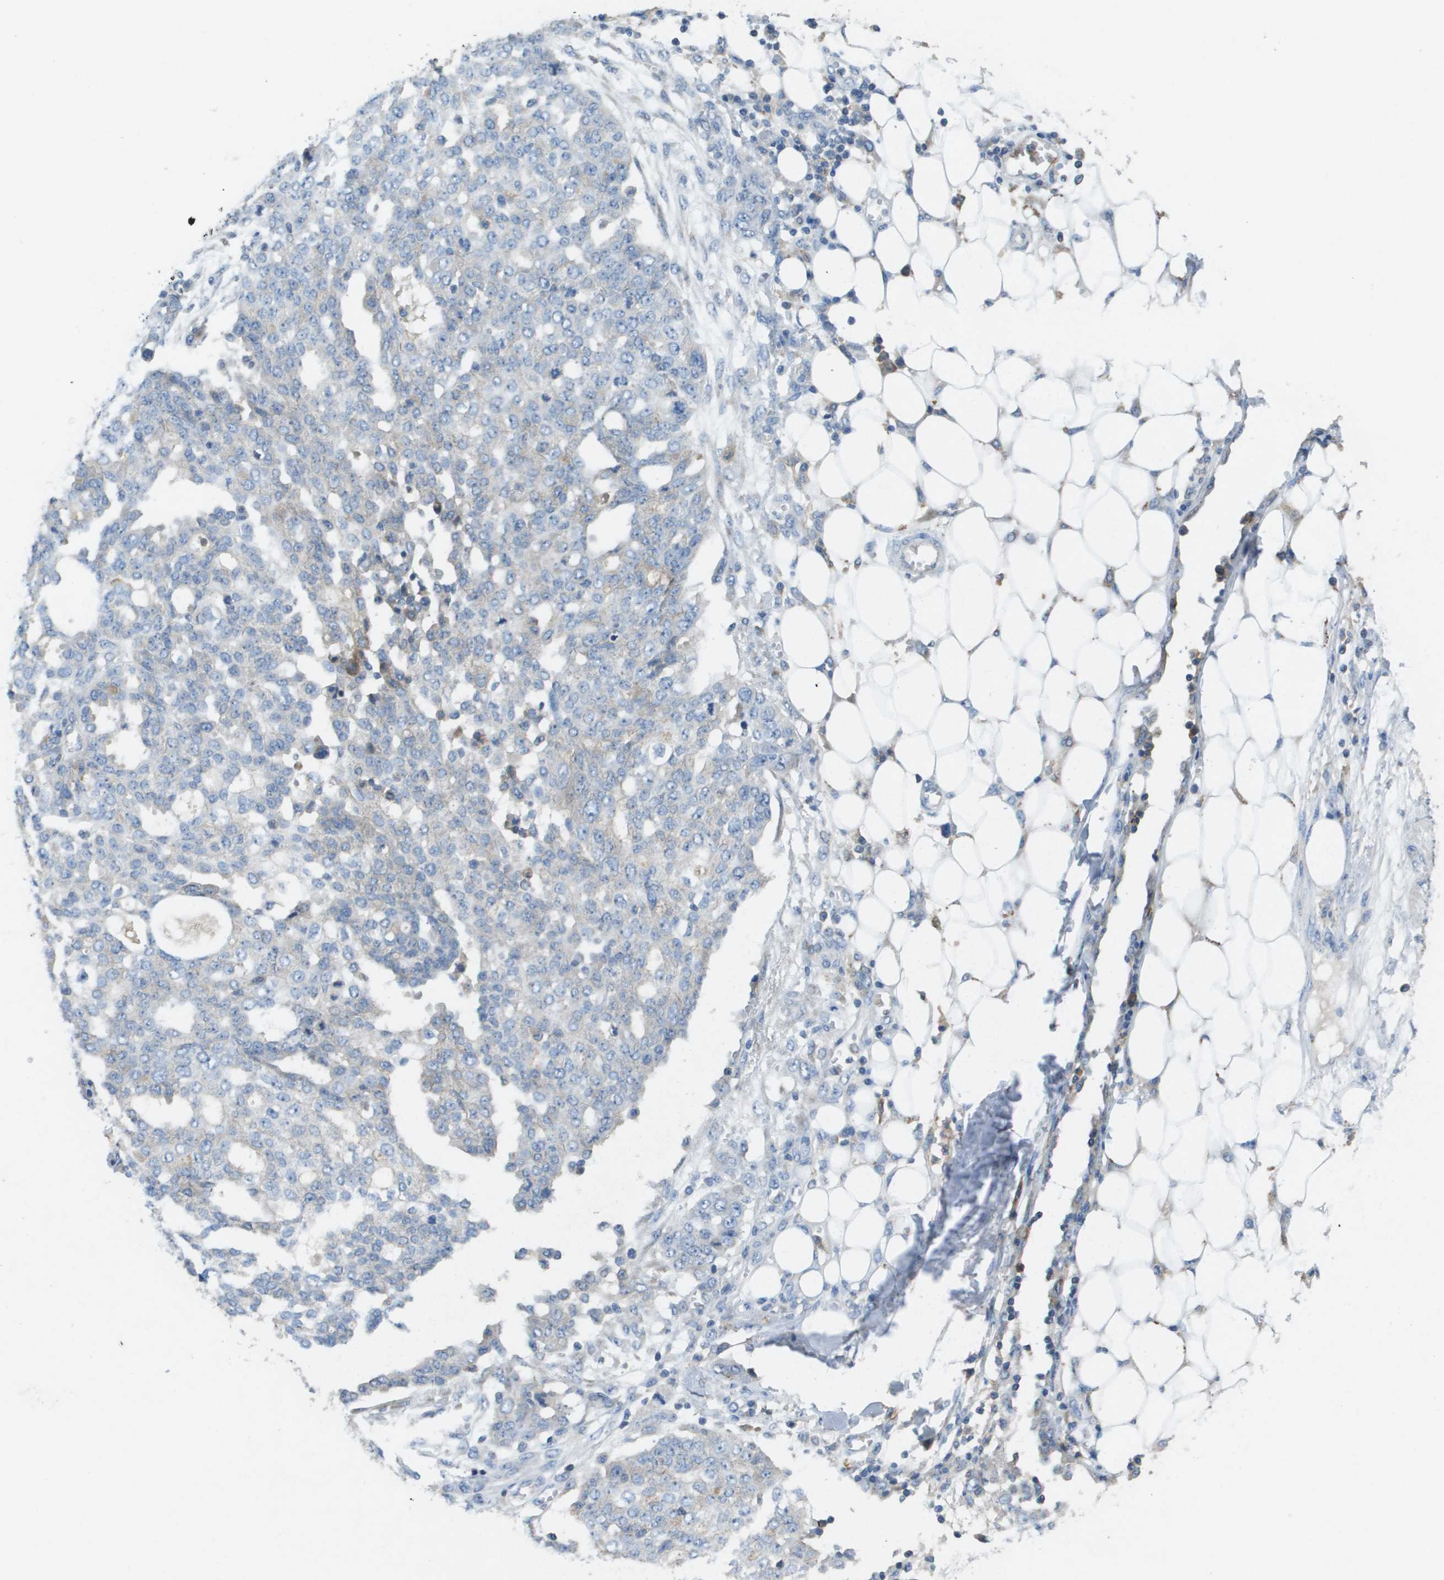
{"staining": {"intensity": "negative", "quantity": "none", "location": "none"}, "tissue": "ovarian cancer", "cell_type": "Tumor cells", "image_type": "cancer", "snomed": [{"axis": "morphology", "description": "Cystadenocarcinoma, serous, NOS"}, {"axis": "topography", "description": "Soft tissue"}, {"axis": "topography", "description": "Ovary"}], "caption": "There is no significant staining in tumor cells of ovarian serous cystadenocarcinoma. The staining was performed using DAB (3,3'-diaminobenzidine) to visualize the protein expression in brown, while the nuclei were stained in blue with hematoxylin (Magnification: 20x).", "gene": "CLCA4", "patient": {"sex": "female", "age": 57}}